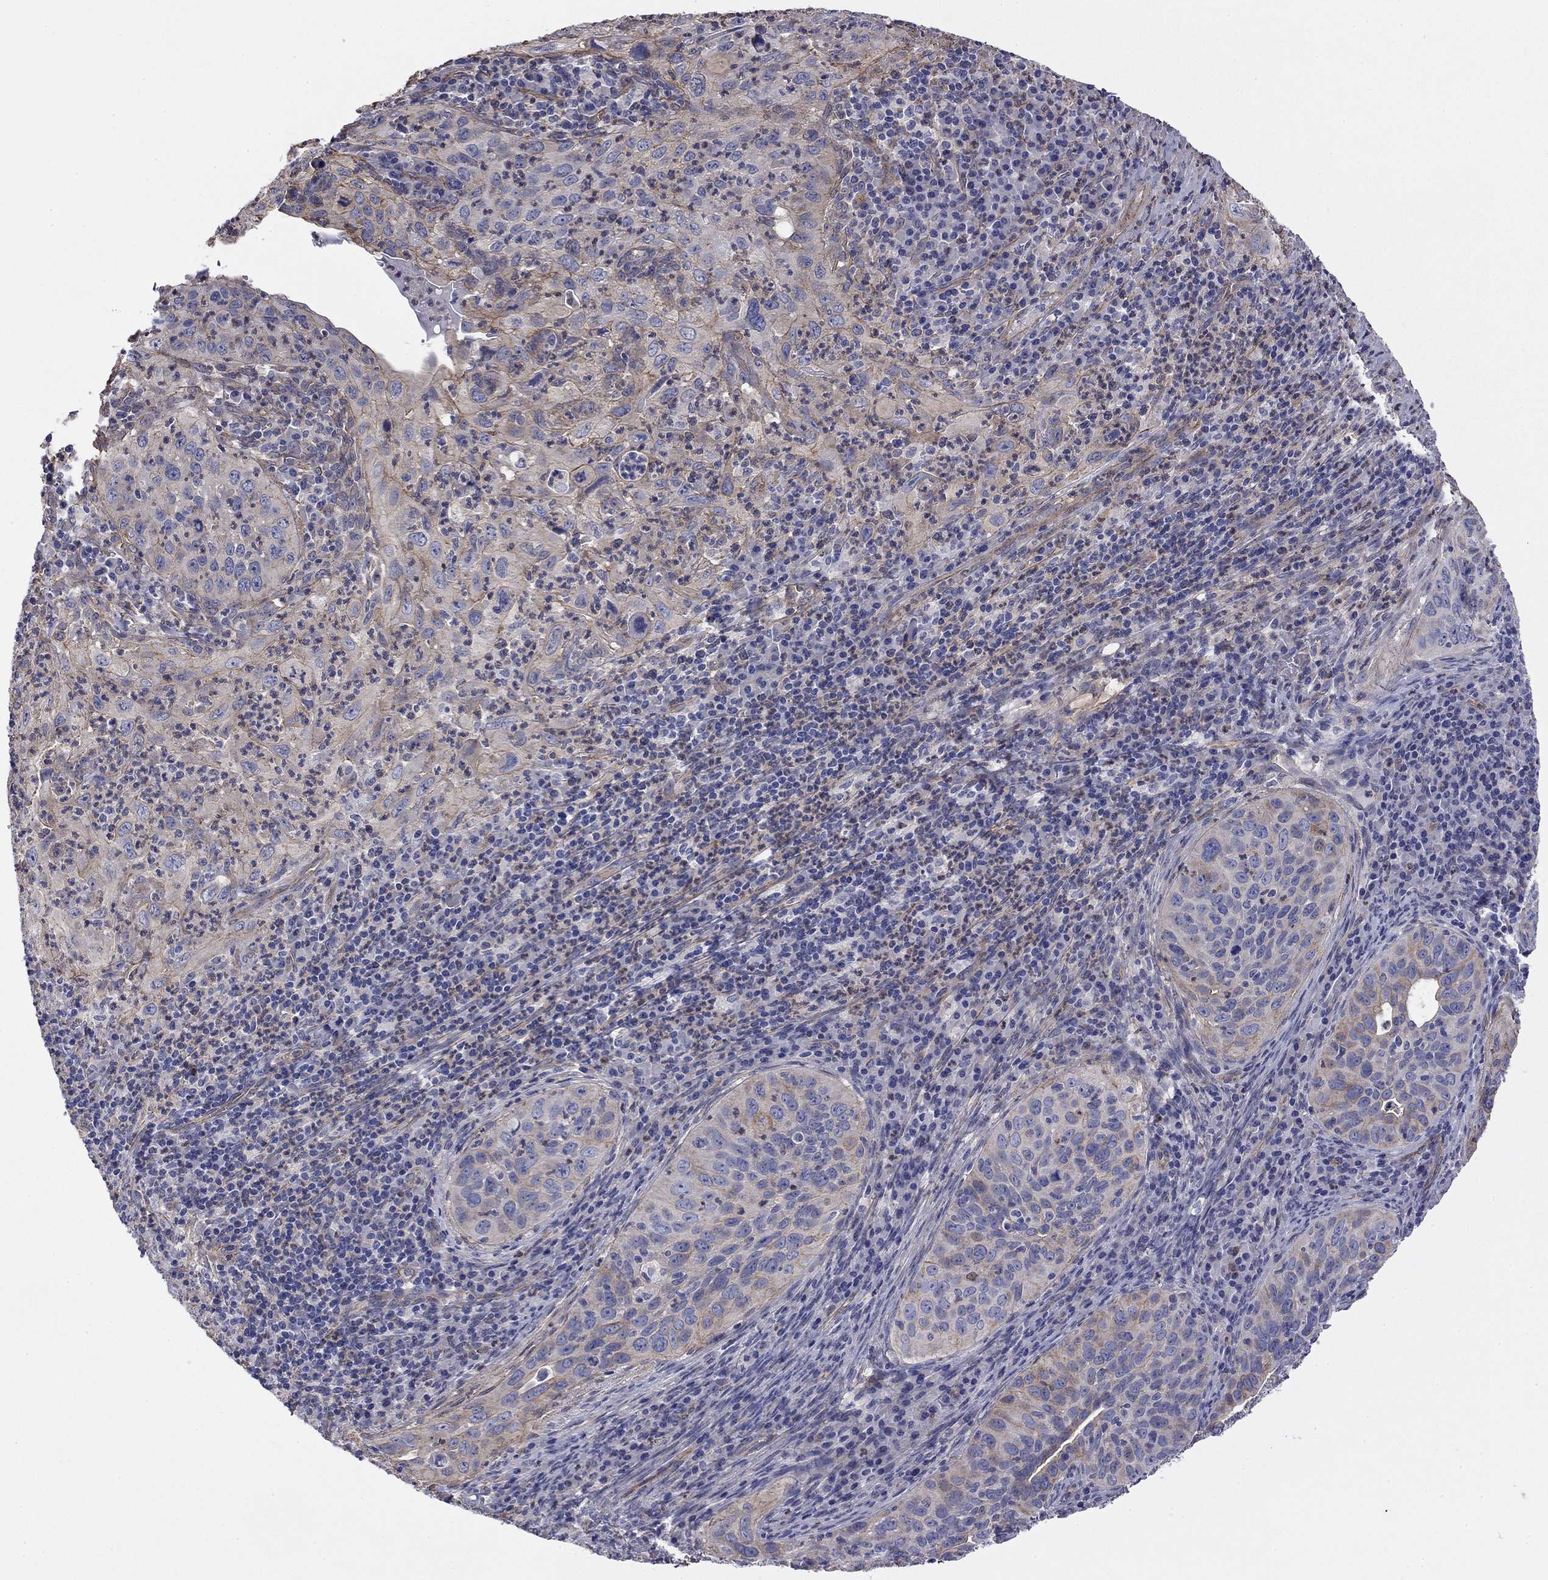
{"staining": {"intensity": "moderate", "quantity": "<25%", "location": "cytoplasmic/membranous"}, "tissue": "cervical cancer", "cell_type": "Tumor cells", "image_type": "cancer", "snomed": [{"axis": "morphology", "description": "Squamous cell carcinoma, NOS"}, {"axis": "topography", "description": "Cervix"}], "caption": "Brown immunohistochemical staining in human cervical cancer (squamous cell carcinoma) exhibits moderate cytoplasmic/membranous positivity in about <25% of tumor cells. (brown staining indicates protein expression, while blue staining denotes nuclei).", "gene": "TCHH", "patient": {"sex": "female", "age": 26}}